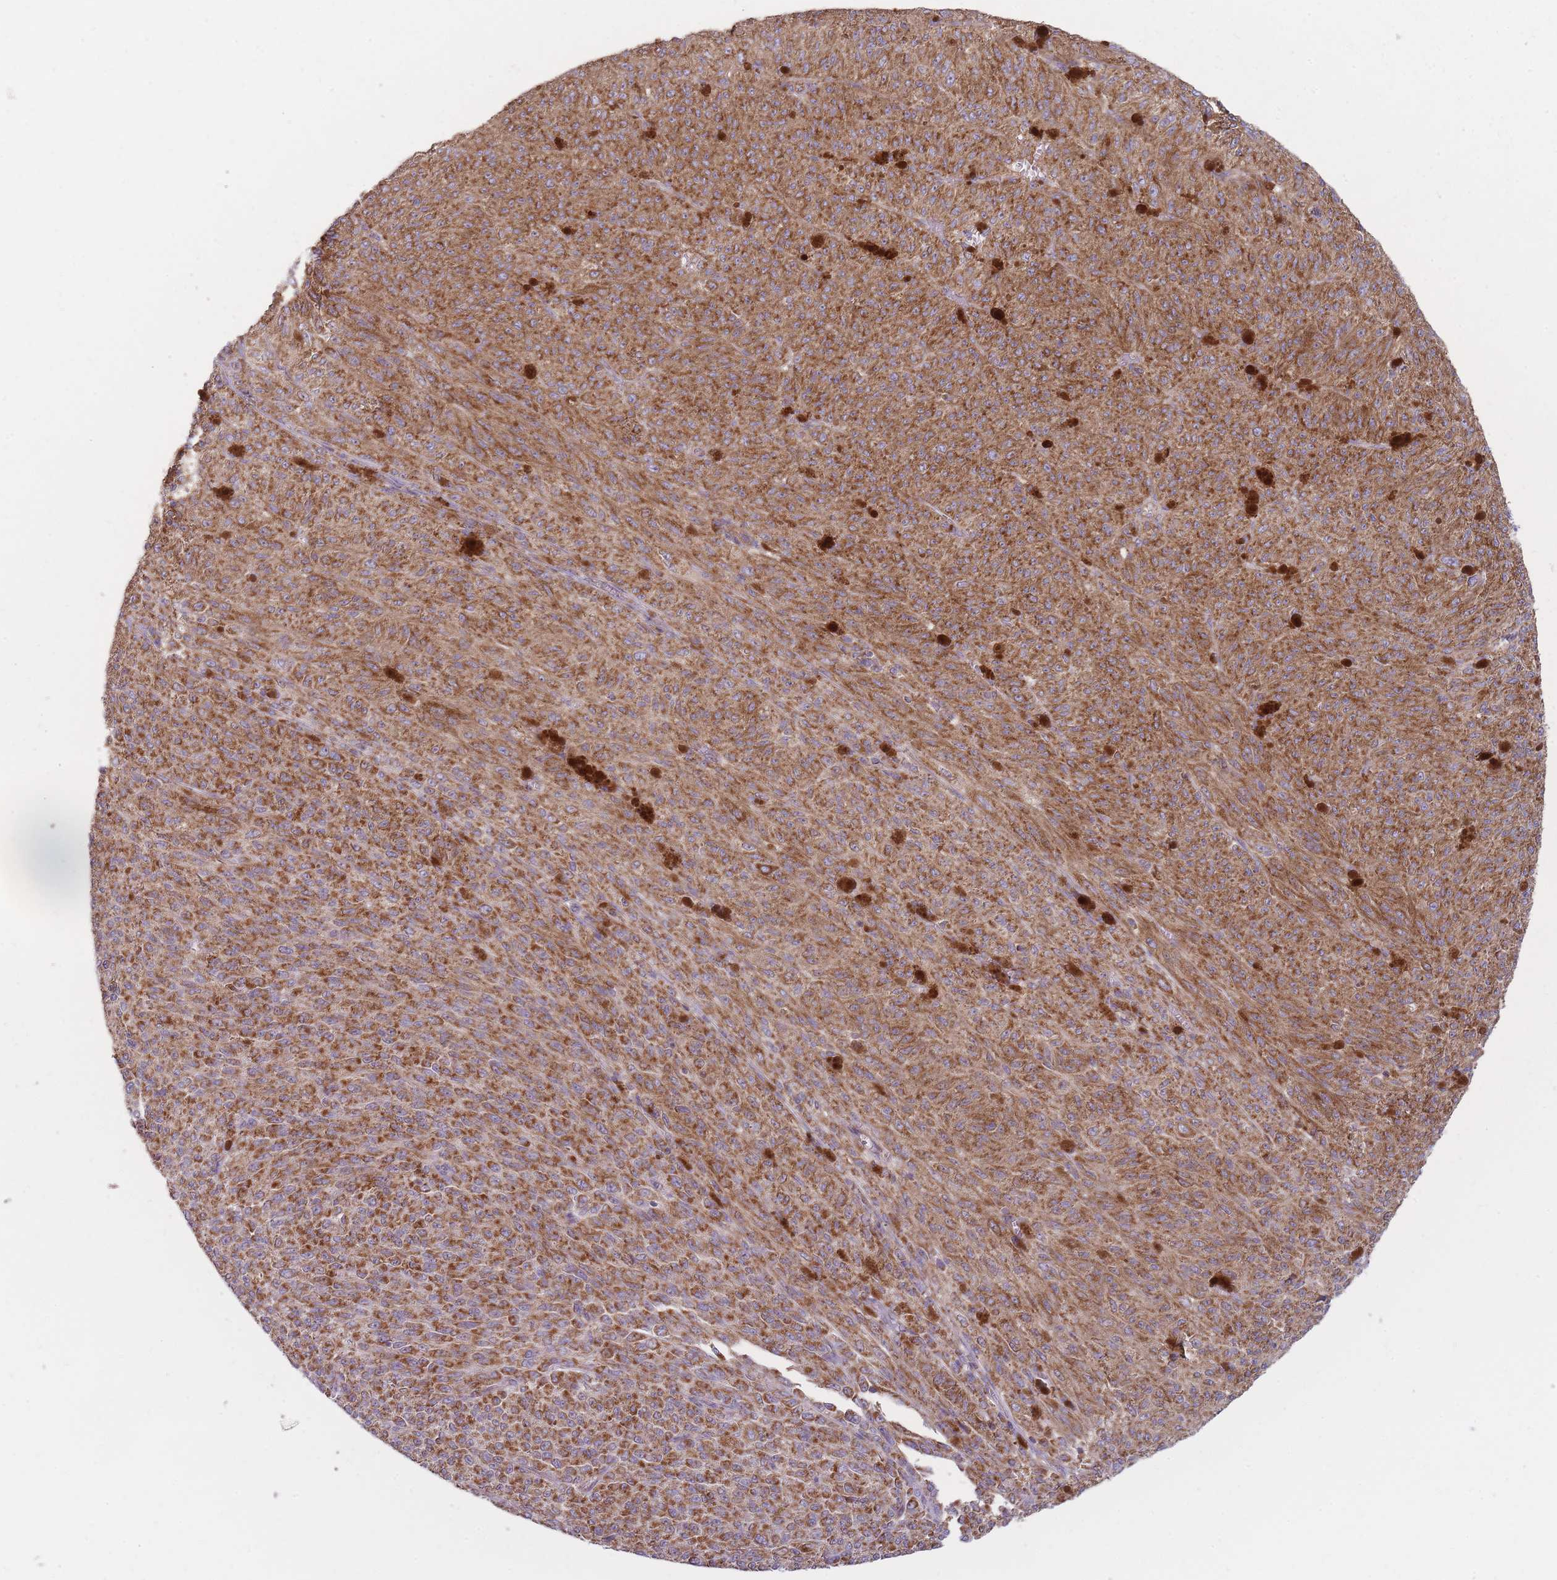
{"staining": {"intensity": "strong", "quantity": ">75%", "location": "cytoplasmic/membranous"}, "tissue": "melanoma", "cell_type": "Tumor cells", "image_type": "cancer", "snomed": [{"axis": "morphology", "description": "Malignant melanoma, NOS"}, {"axis": "topography", "description": "Skin"}], "caption": "Protein analysis of malignant melanoma tissue exhibits strong cytoplasmic/membranous expression in approximately >75% of tumor cells.", "gene": "NDUFA9", "patient": {"sex": "female", "age": 52}}